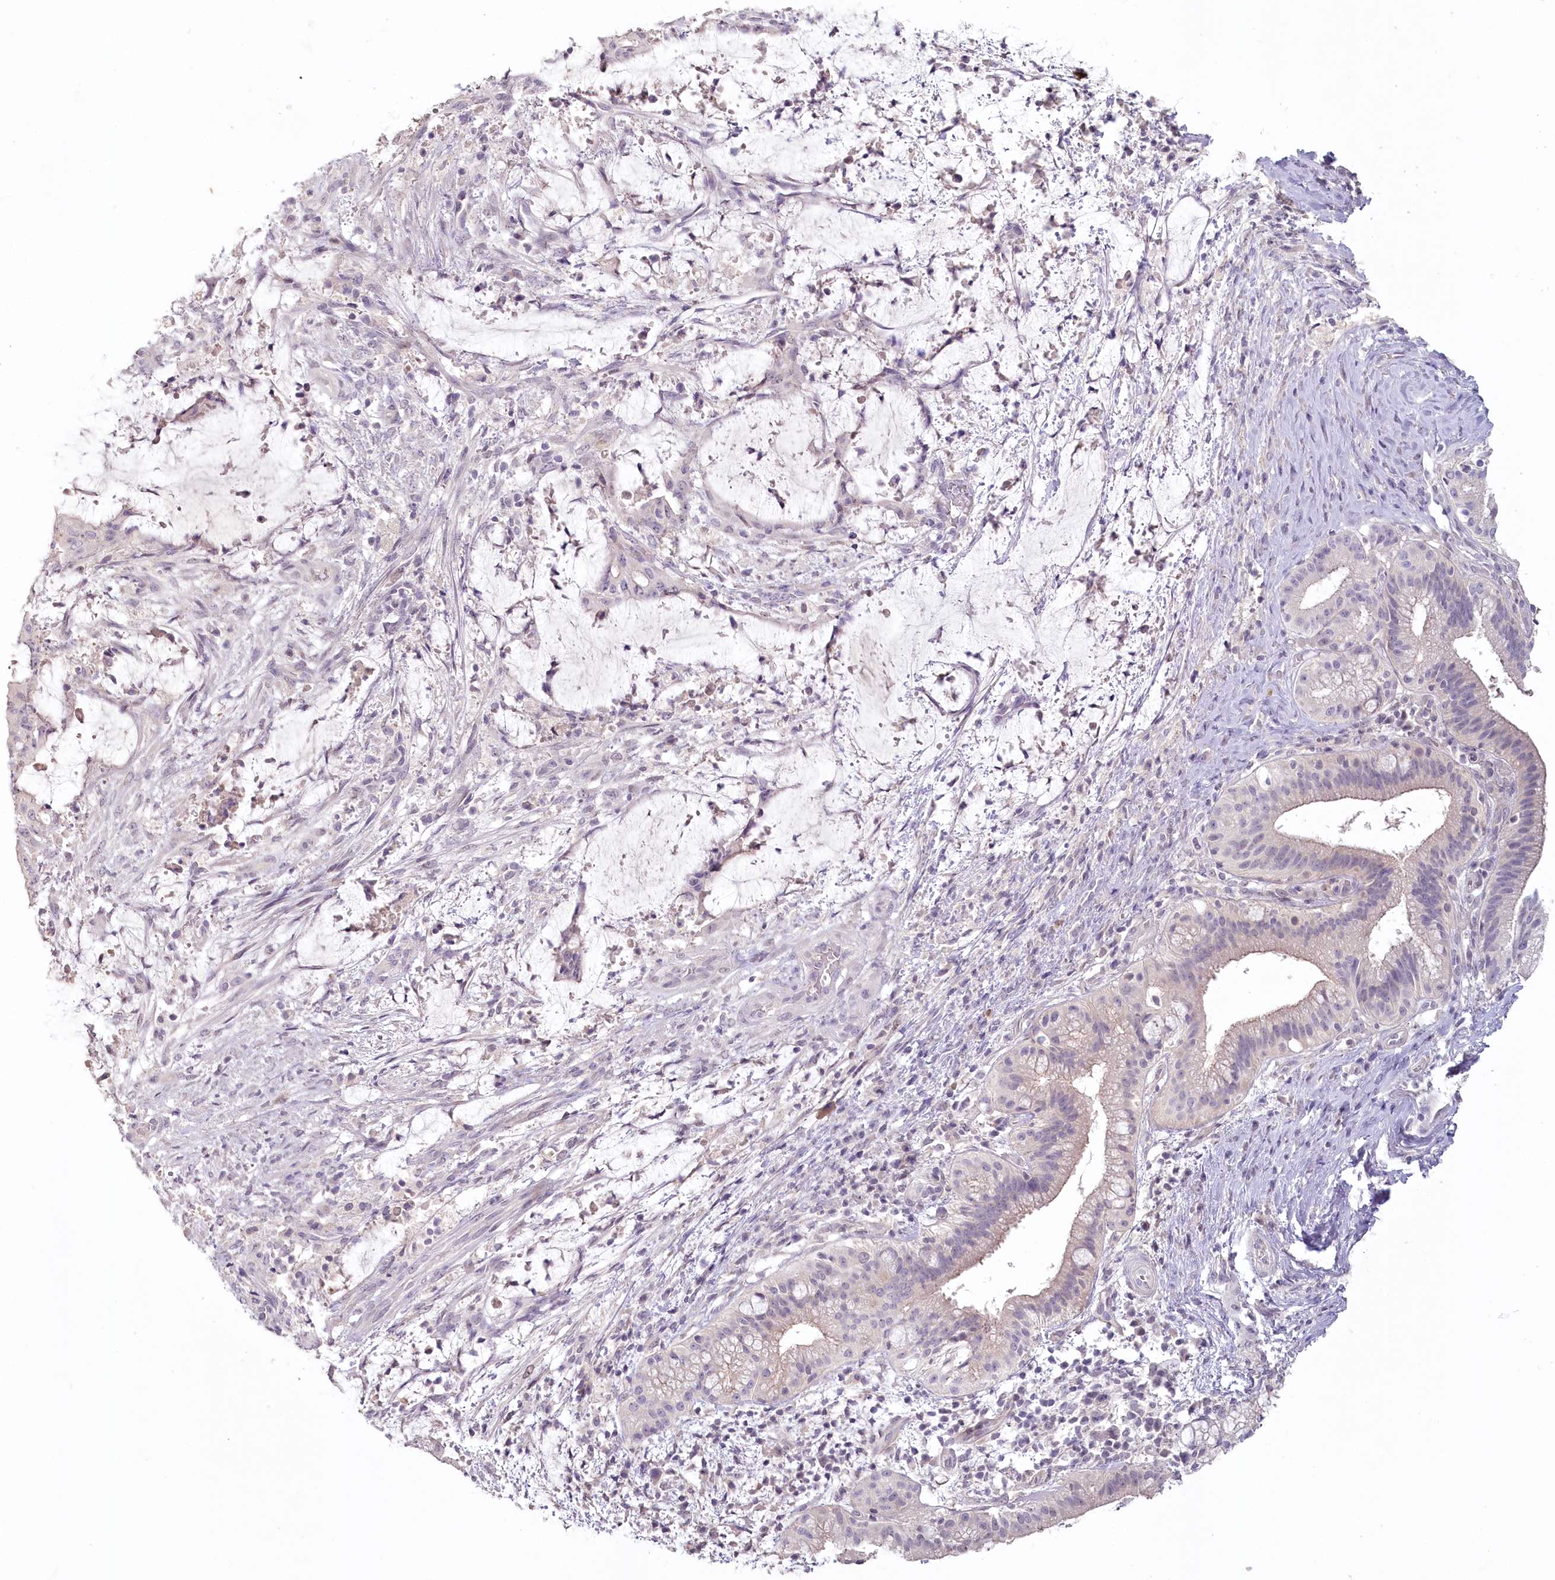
{"staining": {"intensity": "negative", "quantity": "none", "location": "none"}, "tissue": "liver cancer", "cell_type": "Tumor cells", "image_type": "cancer", "snomed": [{"axis": "morphology", "description": "Normal tissue, NOS"}, {"axis": "morphology", "description": "Cholangiocarcinoma"}, {"axis": "topography", "description": "Liver"}, {"axis": "topography", "description": "Peripheral nerve tissue"}], "caption": "Immunohistochemistry (IHC) image of liver cholangiocarcinoma stained for a protein (brown), which reveals no expression in tumor cells.", "gene": "USP11", "patient": {"sex": "female", "age": 73}}